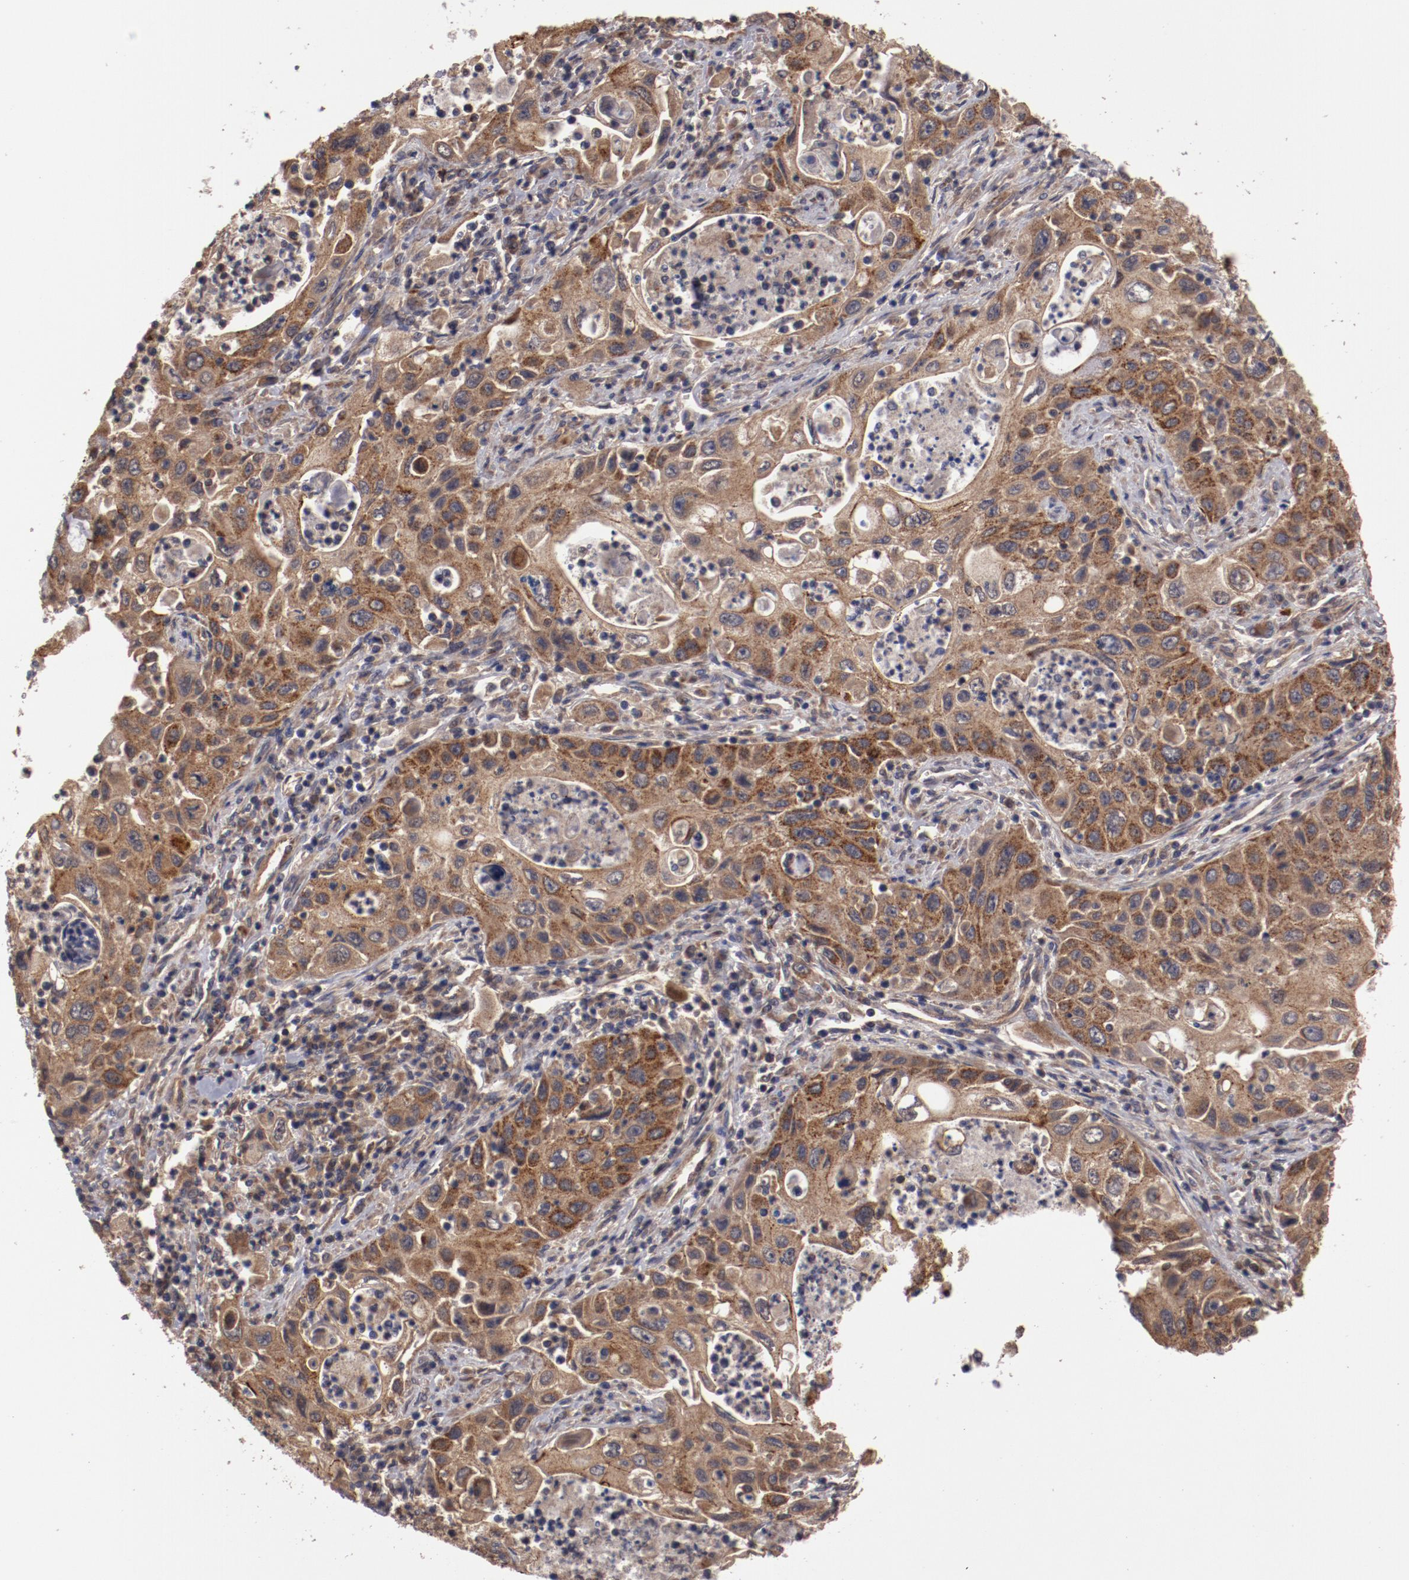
{"staining": {"intensity": "moderate", "quantity": ">75%", "location": "cytoplasmic/membranous"}, "tissue": "pancreatic cancer", "cell_type": "Tumor cells", "image_type": "cancer", "snomed": [{"axis": "morphology", "description": "Adenocarcinoma, NOS"}, {"axis": "topography", "description": "Pancreas"}], "caption": "Protein staining displays moderate cytoplasmic/membranous positivity in about >75% of tumor cells in pancreatic cancer (adenocarcinoma).", "gene": "RPS6KA6", "patient": {"sex": "male", "age": 70}}